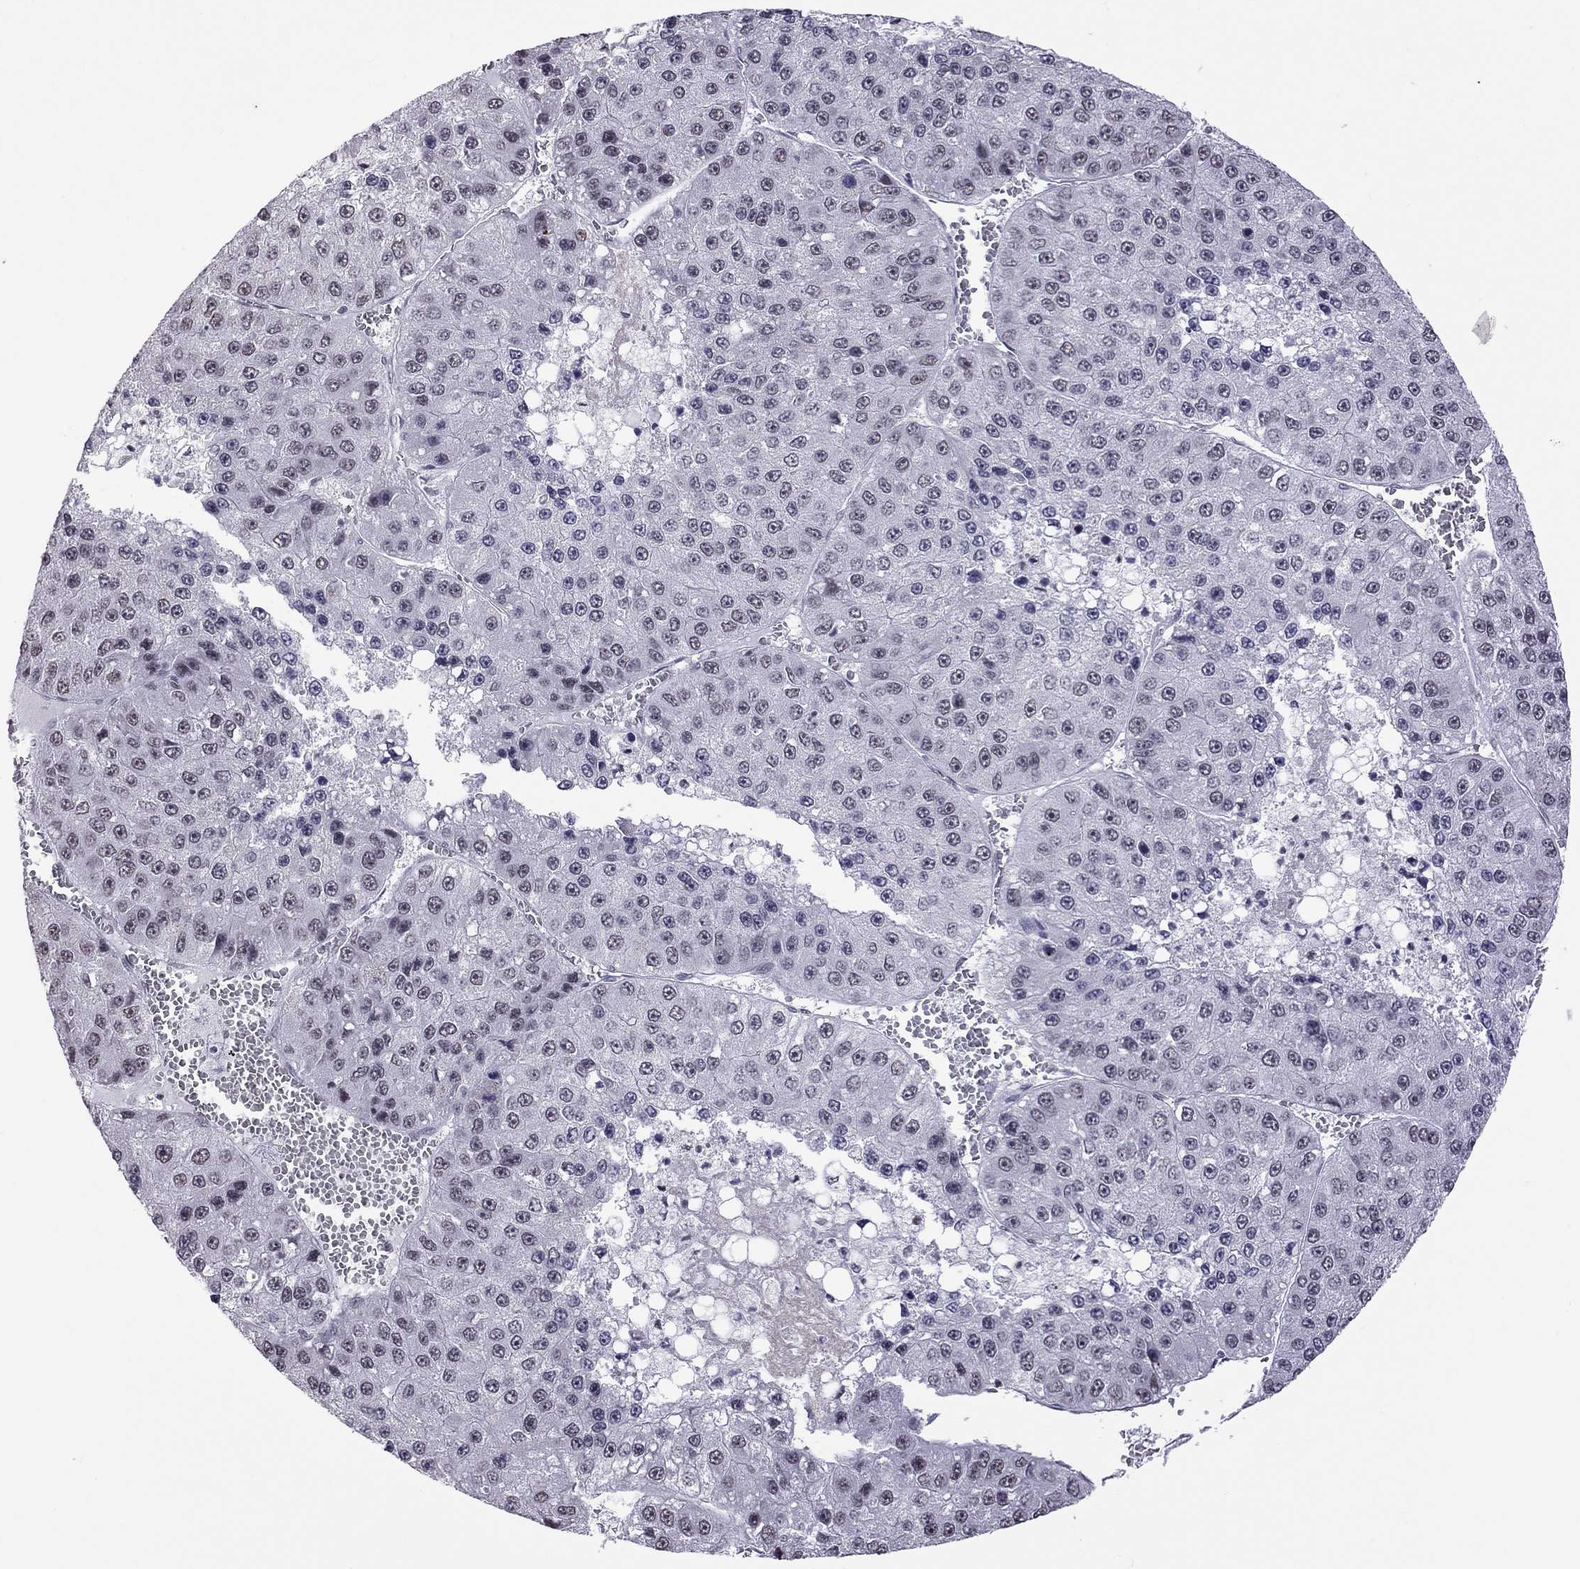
{"staining": {"intensity": "negative", "quantity": "none", "location": "none"}, "tissue": "liver cancer", "cell_type": "Tumor cells", "image_type": "cancer", "snomed": [{"axis": "morphology", "description": "Carcinoma, Hepatocellular, NOS"}, {"axis": "topography", "description": "Liver"}], "caption": "DAB (3,3'-diaminobenzidine) immunohistochemical staining of liver cancer reveals no significant expression in tumor cells.", "gene": "PPP1R3A", "patient": {"sex": "female", "age": 73}}